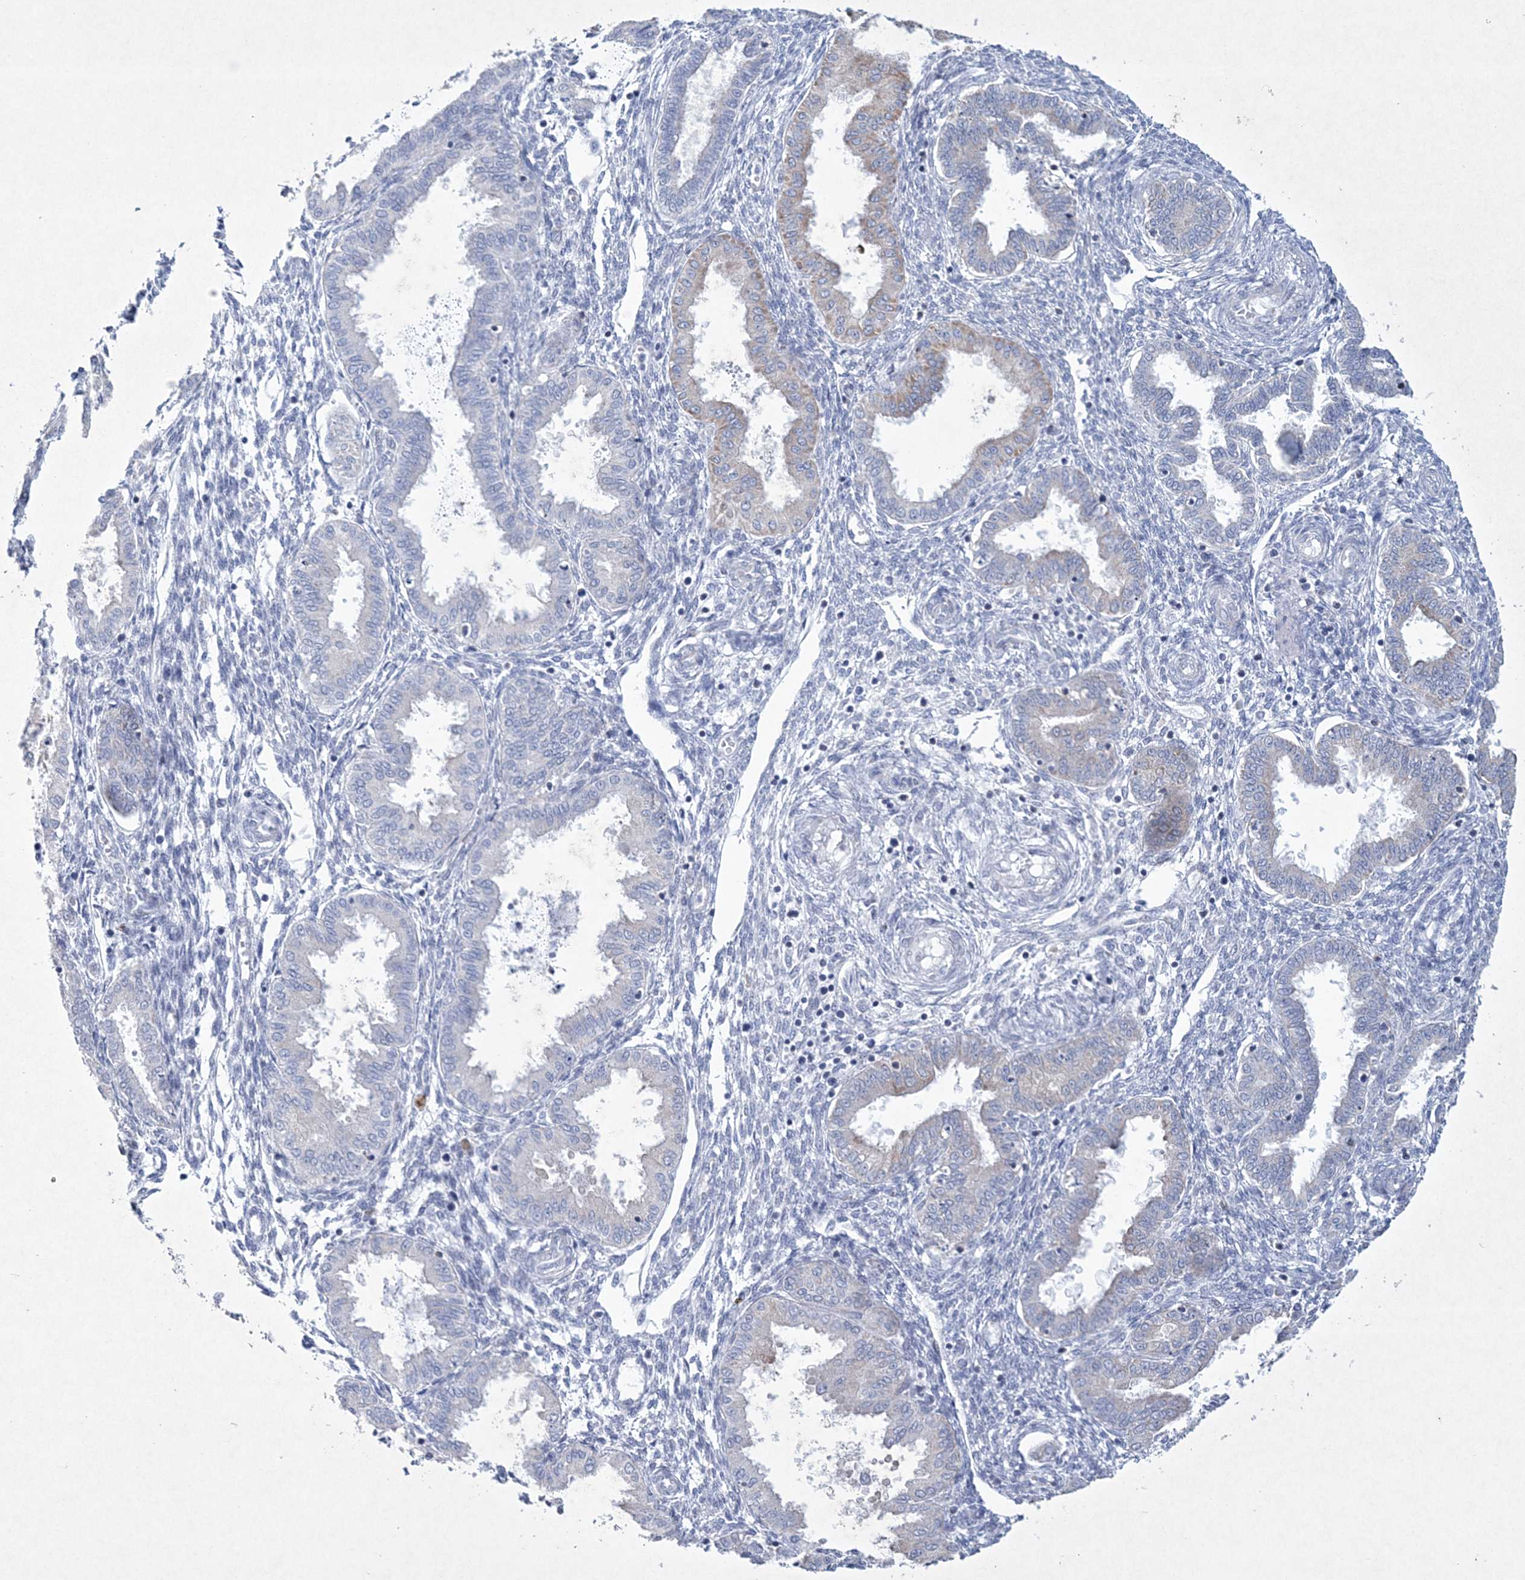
{"staining": {"intensity": "negative", "quantity": "none", "location": "none"}, "tissue": "endometrium", "cell_type": "Cells in endometrial stroma", "image_type": "normal", "snomed": [{"axis": "morphology", "description": "Normal tissue, NOS"}, {"axis": "topography", "description": "Endometrium"}], "caption": "This micrograph is of normal endometrium stained with immunohistochemistry to label a protein in brown with the nuclei are counter-stained blue. There is no positivity in cells in endometrial stroma.", "gene": "CES4A", "patient": {"sex": "female", "age": 33}}